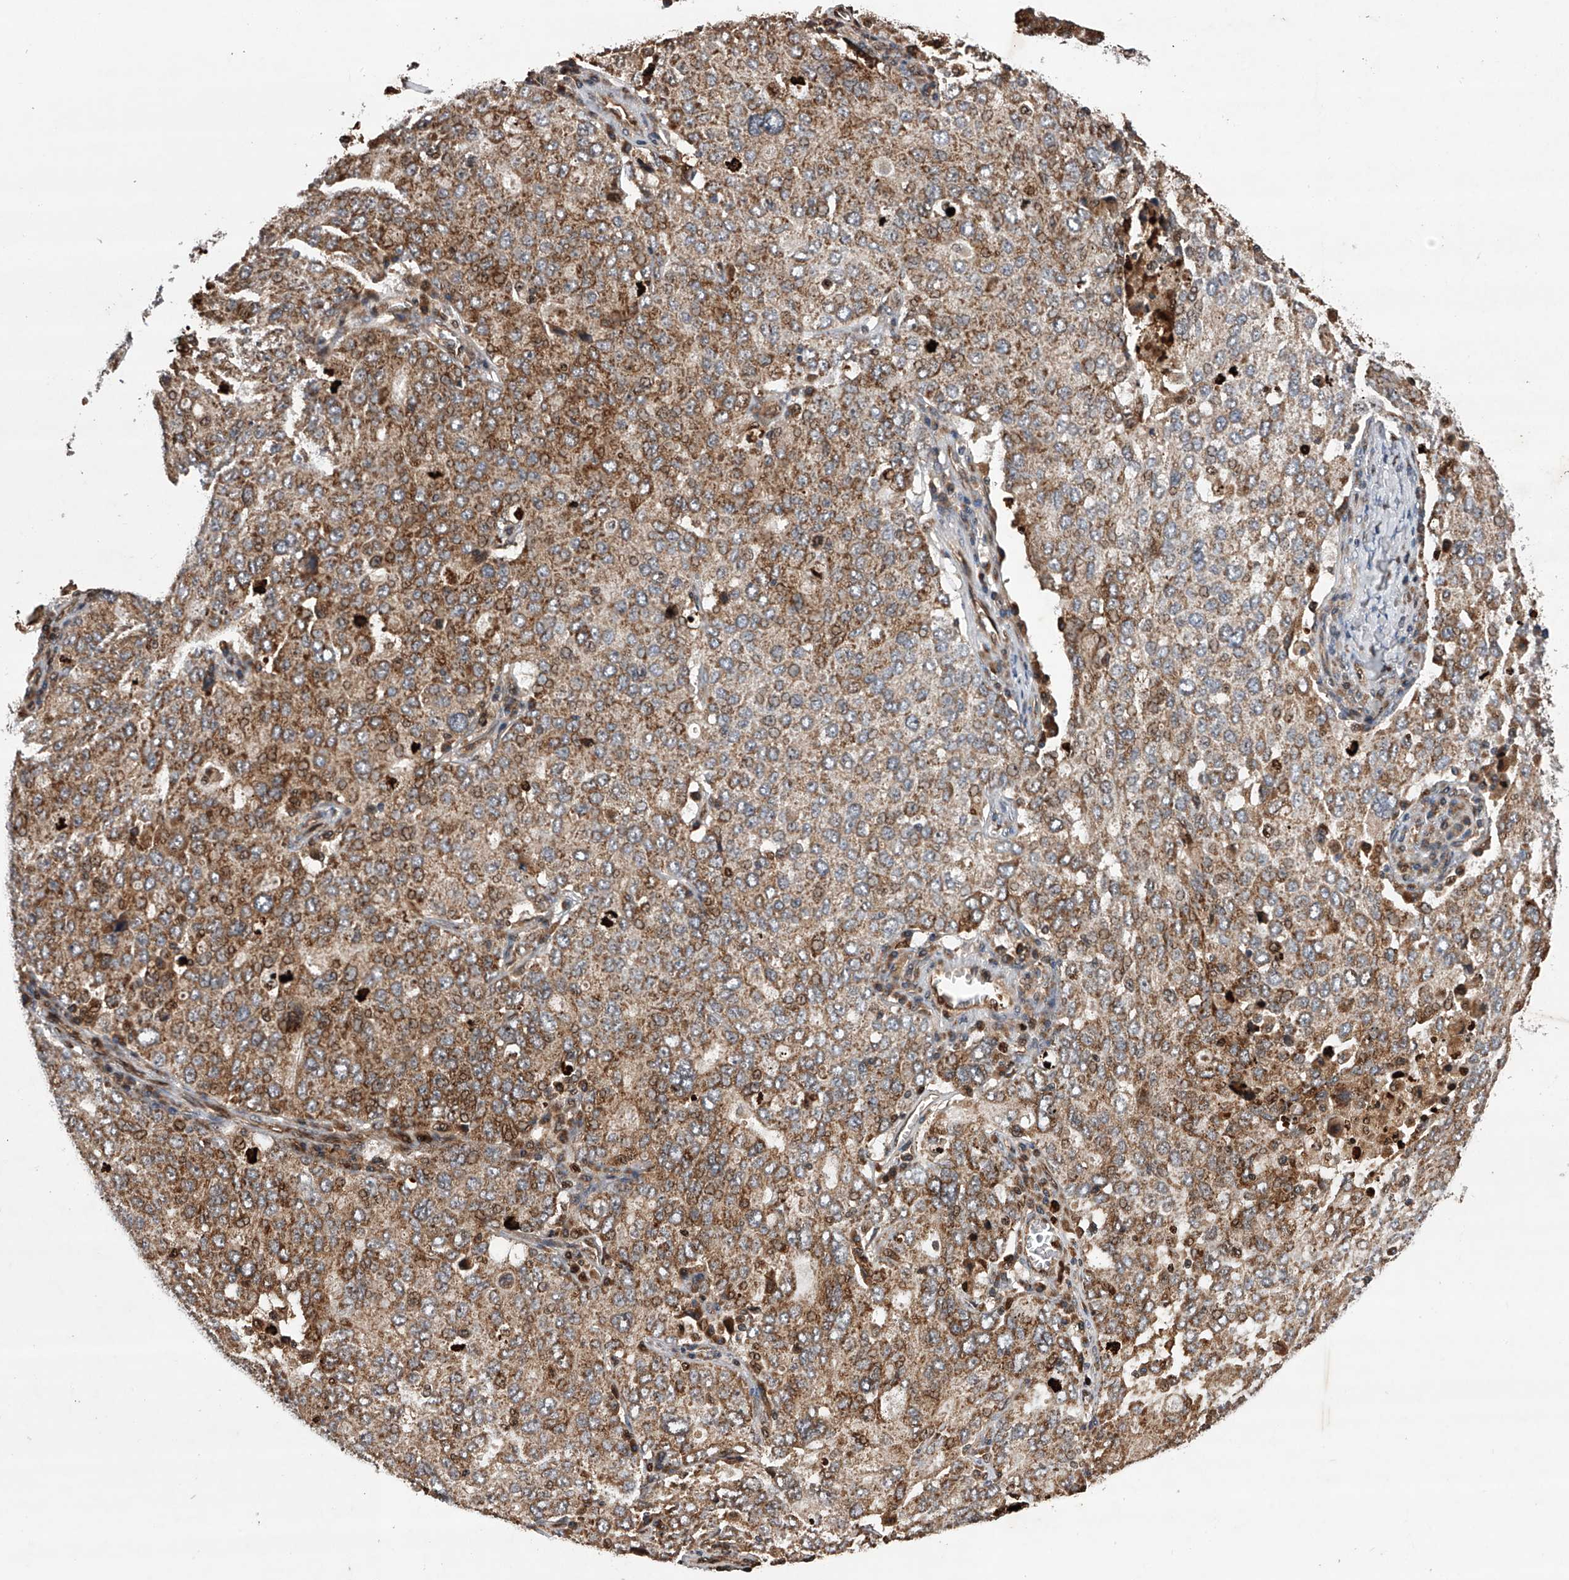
{"staining": {"intensity": "moderate", "quantity": ">75%", "location": "cytoplasmic/membranous,nuclear"}, "tissue": "ovarian cancer", "cell_type": "Tumor cells", "image_type": "cancer", "snomed": [{"axis": "morphology", "description": "Carcinoma, endometroid"}, {"axis": "topography", "description": "Ovary"}], "caption": "Protein staining by immunohistochemistry exhibits moderate cytoplasmic/membranous and nuclear expression in about >75% of tumor cells in ovarian endometroid carcinoma. The protein of interest is stained brown, and the nuclei are stained in blue (DAB IHC with brightfield microscopy, high magnification).", "gene": "MAP3K11", "patient": {"sex": "female", "age": 62}}